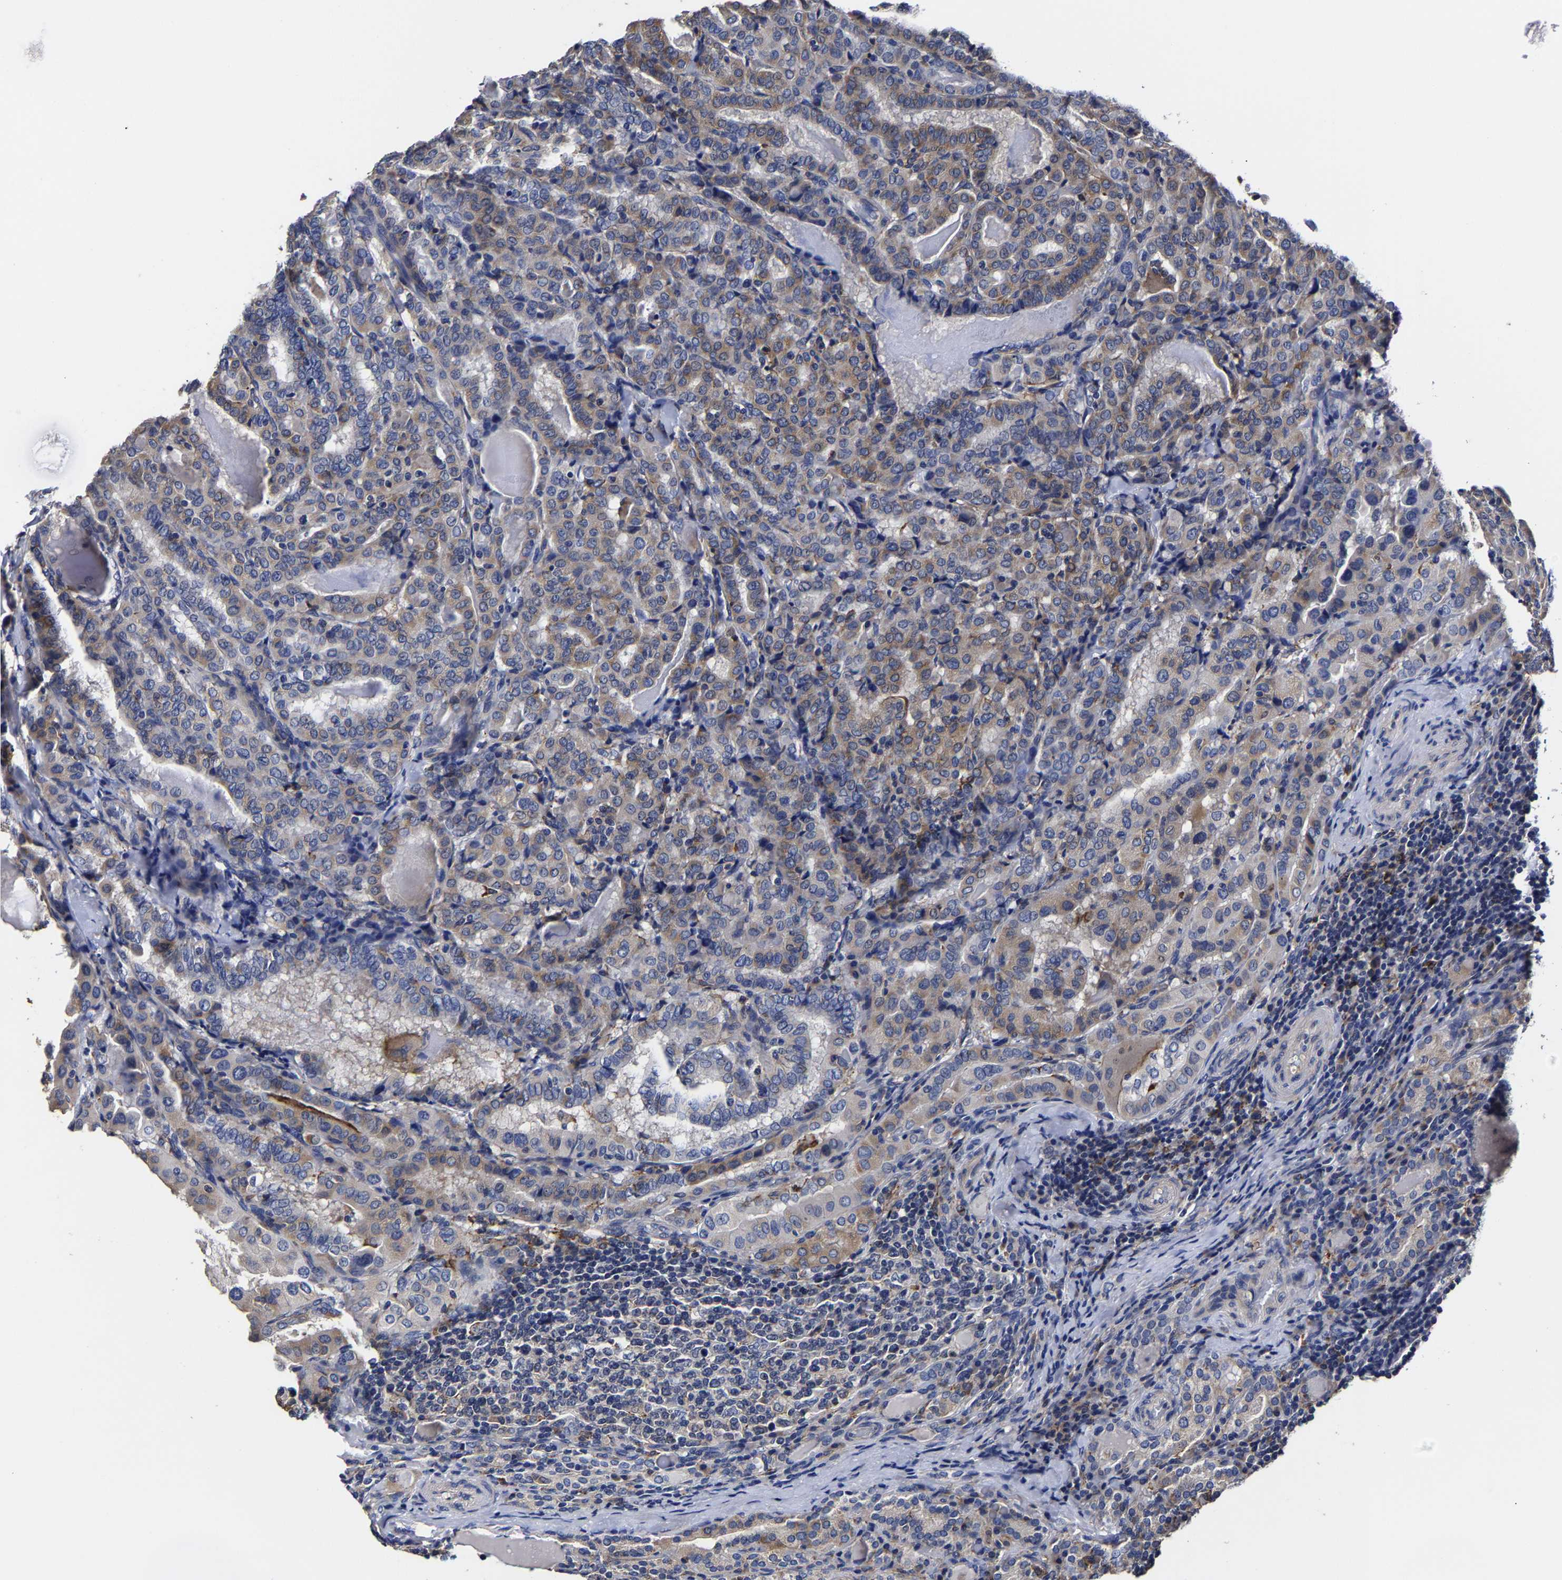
{"staining": {"intensity": "moderate", "quantity": ">75%", "location": "cytoplasmic/membranous"}, "tissue": "thyroid cancer", "cell_type": "Tumor cells", "image_type": "cancer", "snomed": [{"axis": "morphology", "description": "Papillary adenocarcinoma, NOS"}, {"axis": "topography", "description": "Thyroid gland"}], "caption": "Immunohistochemistry (DAB) staining of human thyroid cancer shows moderate cytoplasmic/membranous protein expression in about >75% of tumor cells.", "gene": "AASS", "patient": {"sex": "female", "age": 42}}